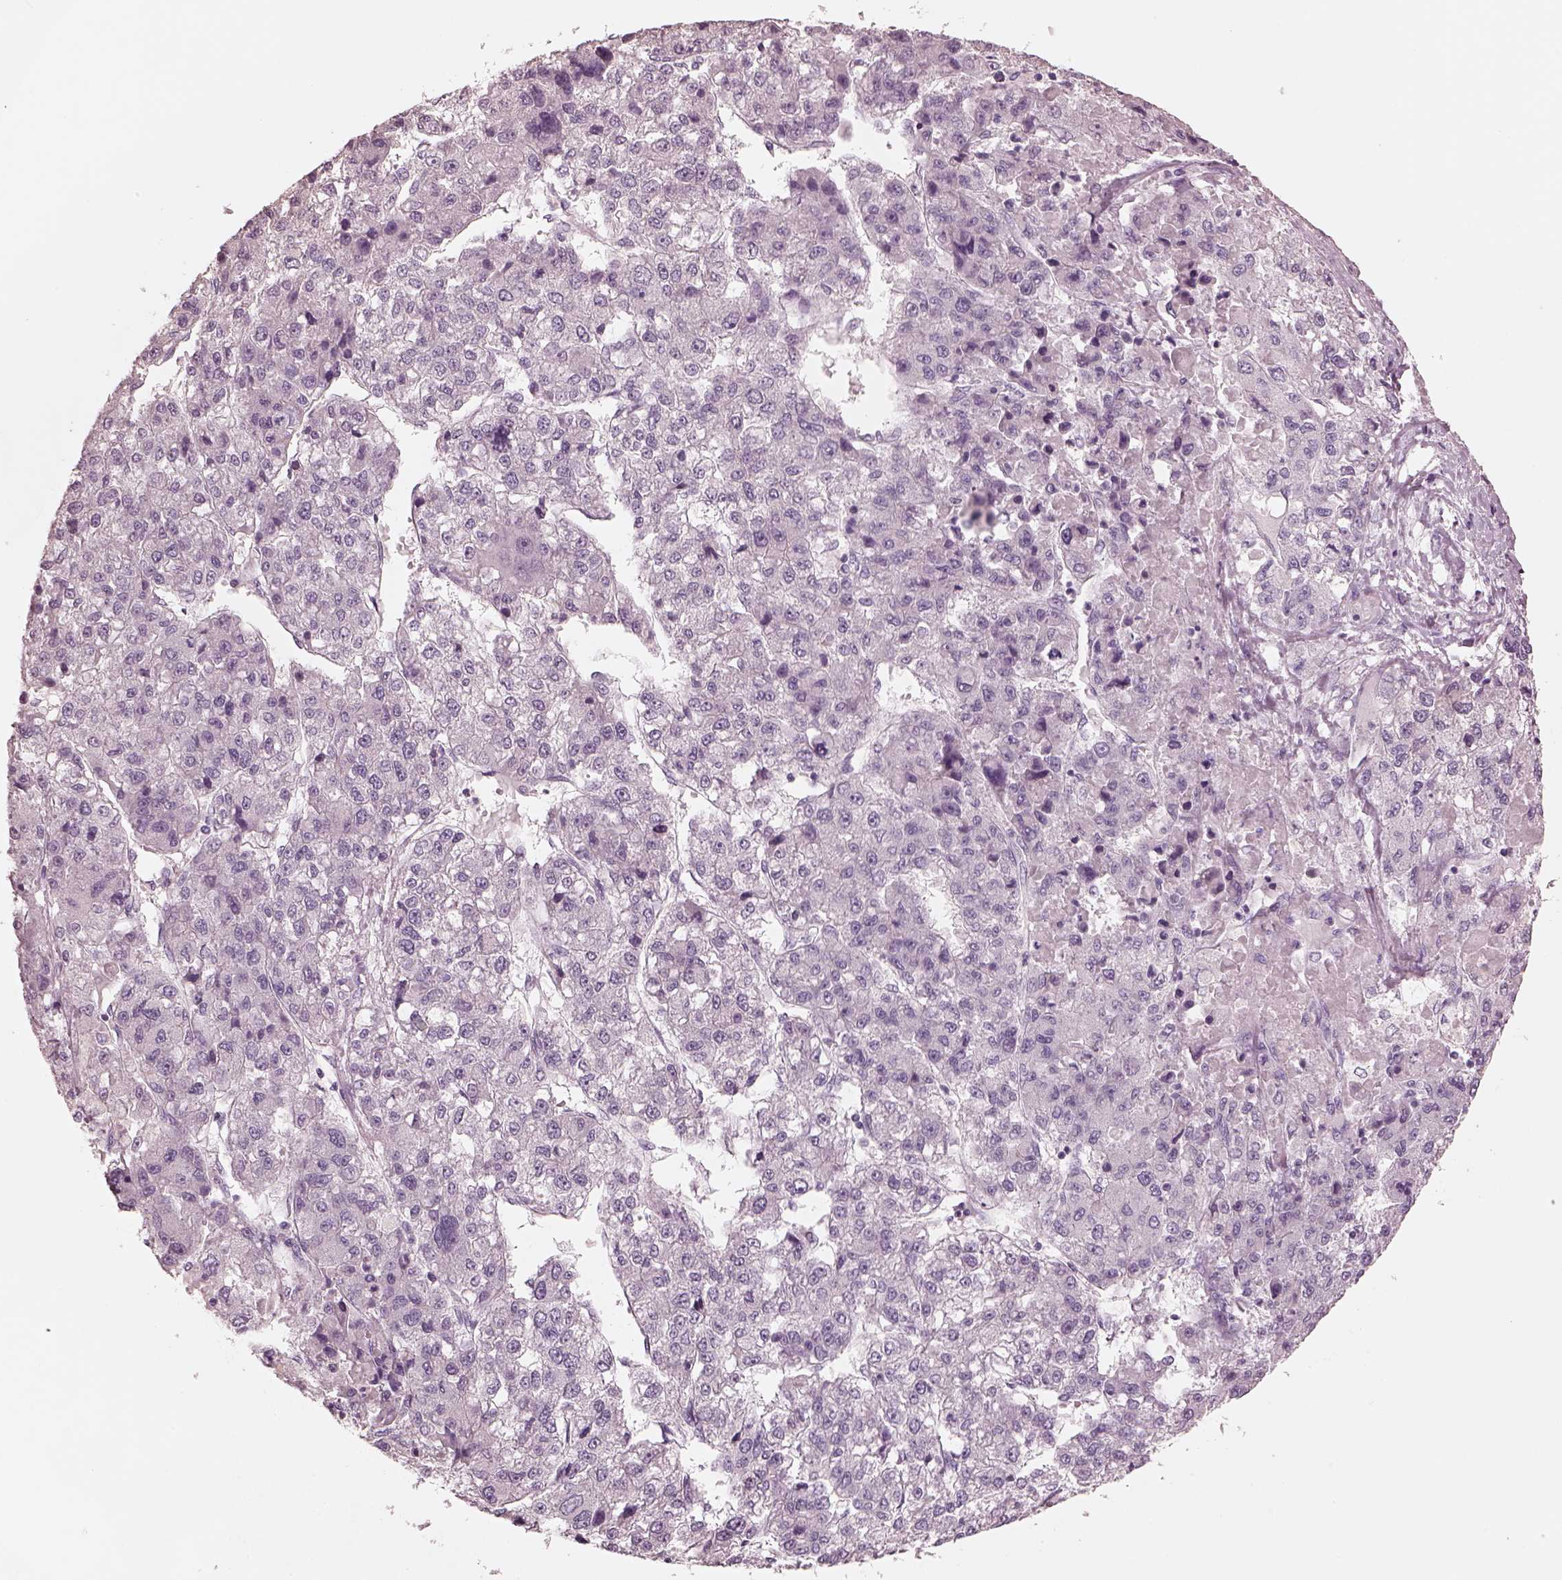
{"staining": {"intensity": "negative", "quantity": "none", "location": "none"}, "tissue": "liver cancer", "cell_type": "Tumor cells", "image_type": "cancer", "snomed": [{"axis": "morphology", "description": "Carcinoma, Hepatocellular, NOS"}, {"axis": "topography", "description": "Liver"}], "caption": "The photomicrograph displays no significant positivity in tumor cells of liver cancer.", "gene": "OPTC", "patient": {"sex": "male", "age": 56}}